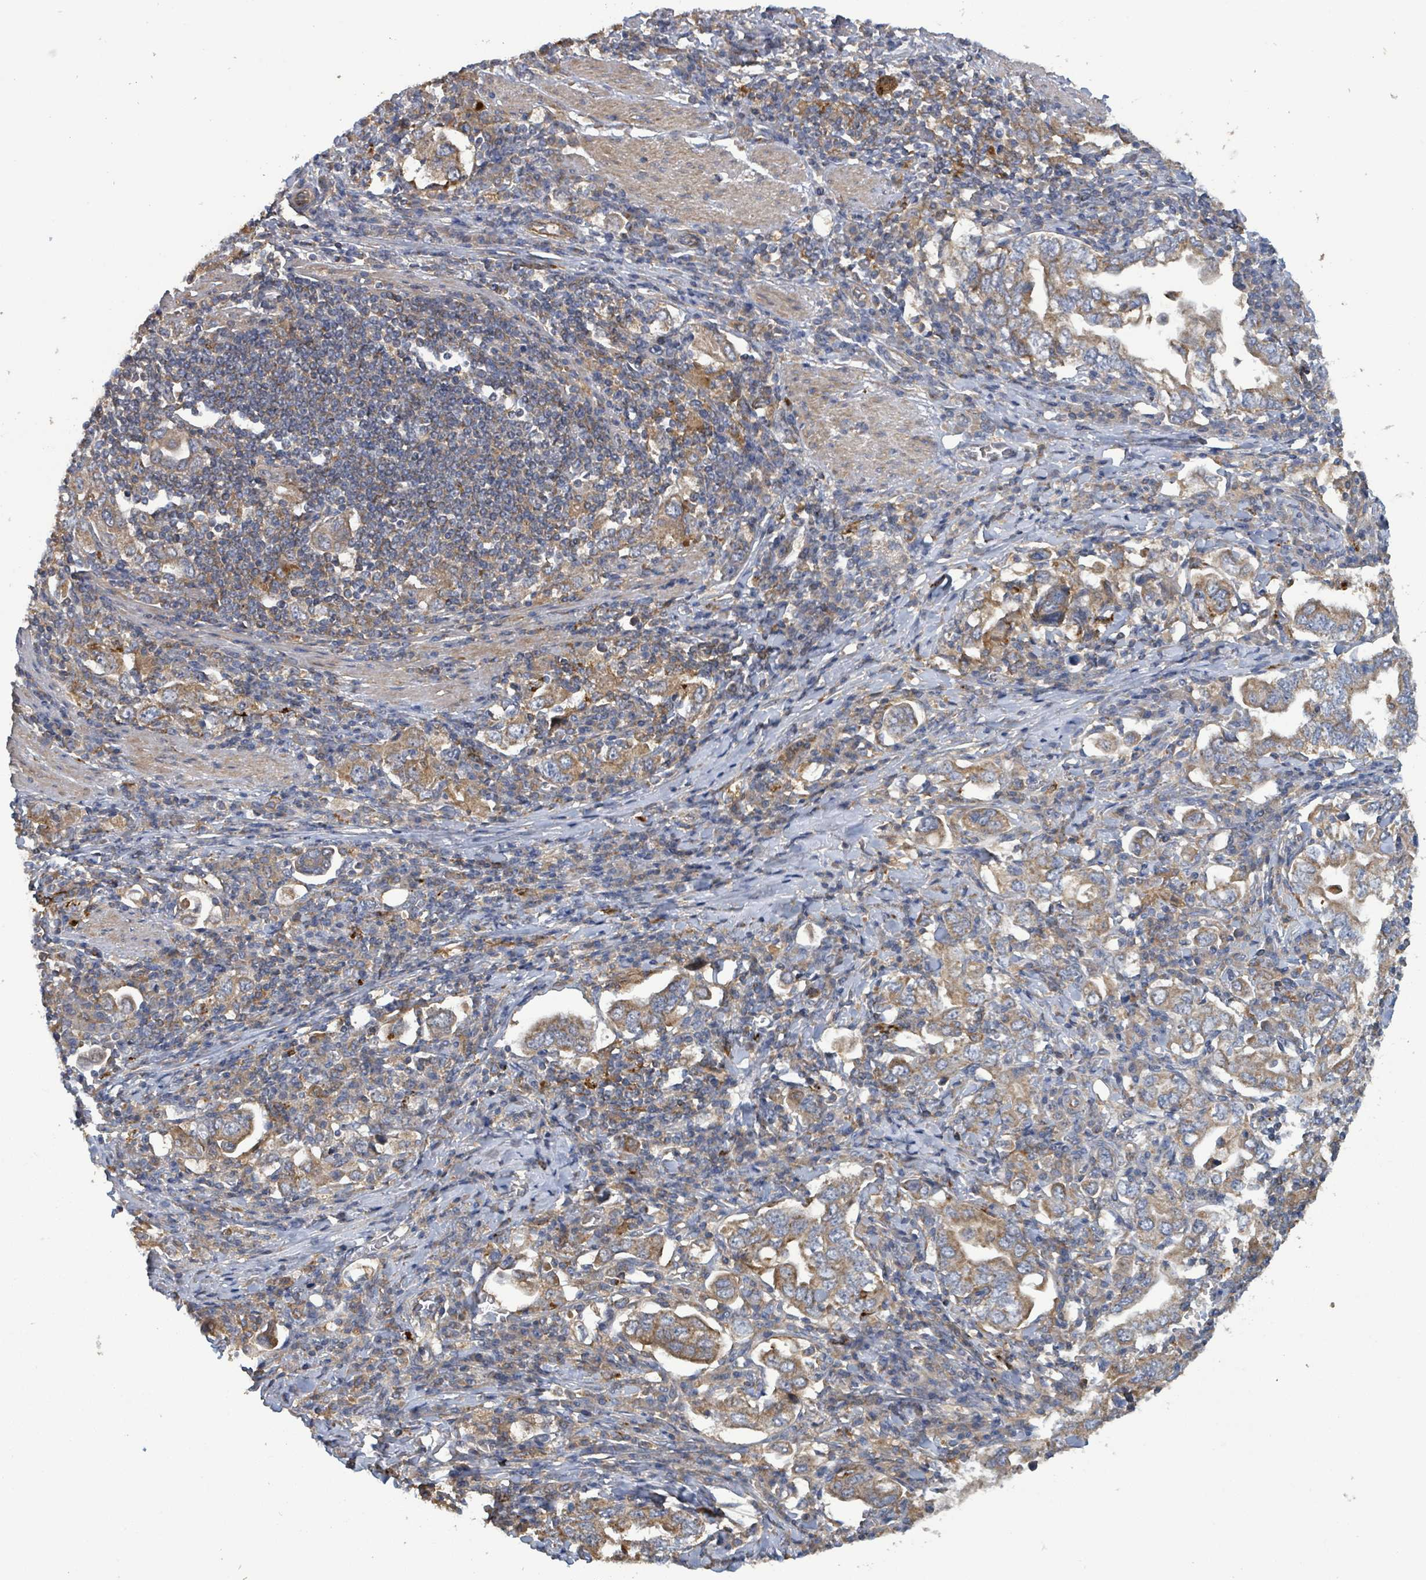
{"staining": {"intensity": "moderate", "quantity": ">75%", "location": "cytoplasmic/membranous"}, "tissue": "stomach cancer", "cell_type": "Tumor cells", "image_type": "cancer", "snomed": [{"axis": "morphology", "description": "Adenocarcinoma, NOS"}, {"axis": "topography", "description": "Stomach, upper"}, {"axis": "topography", "description": "Stomach"}], "caption": "Immunohistochemistry (IHC) of human stomach cancer (adenocarcinoma) reveals medium levels of moderate cytoplasmic/membranous staining in about >75% of tumor cells.", "gene": "PLAAT1", "patient": {"sex": "male", "age": 62}}